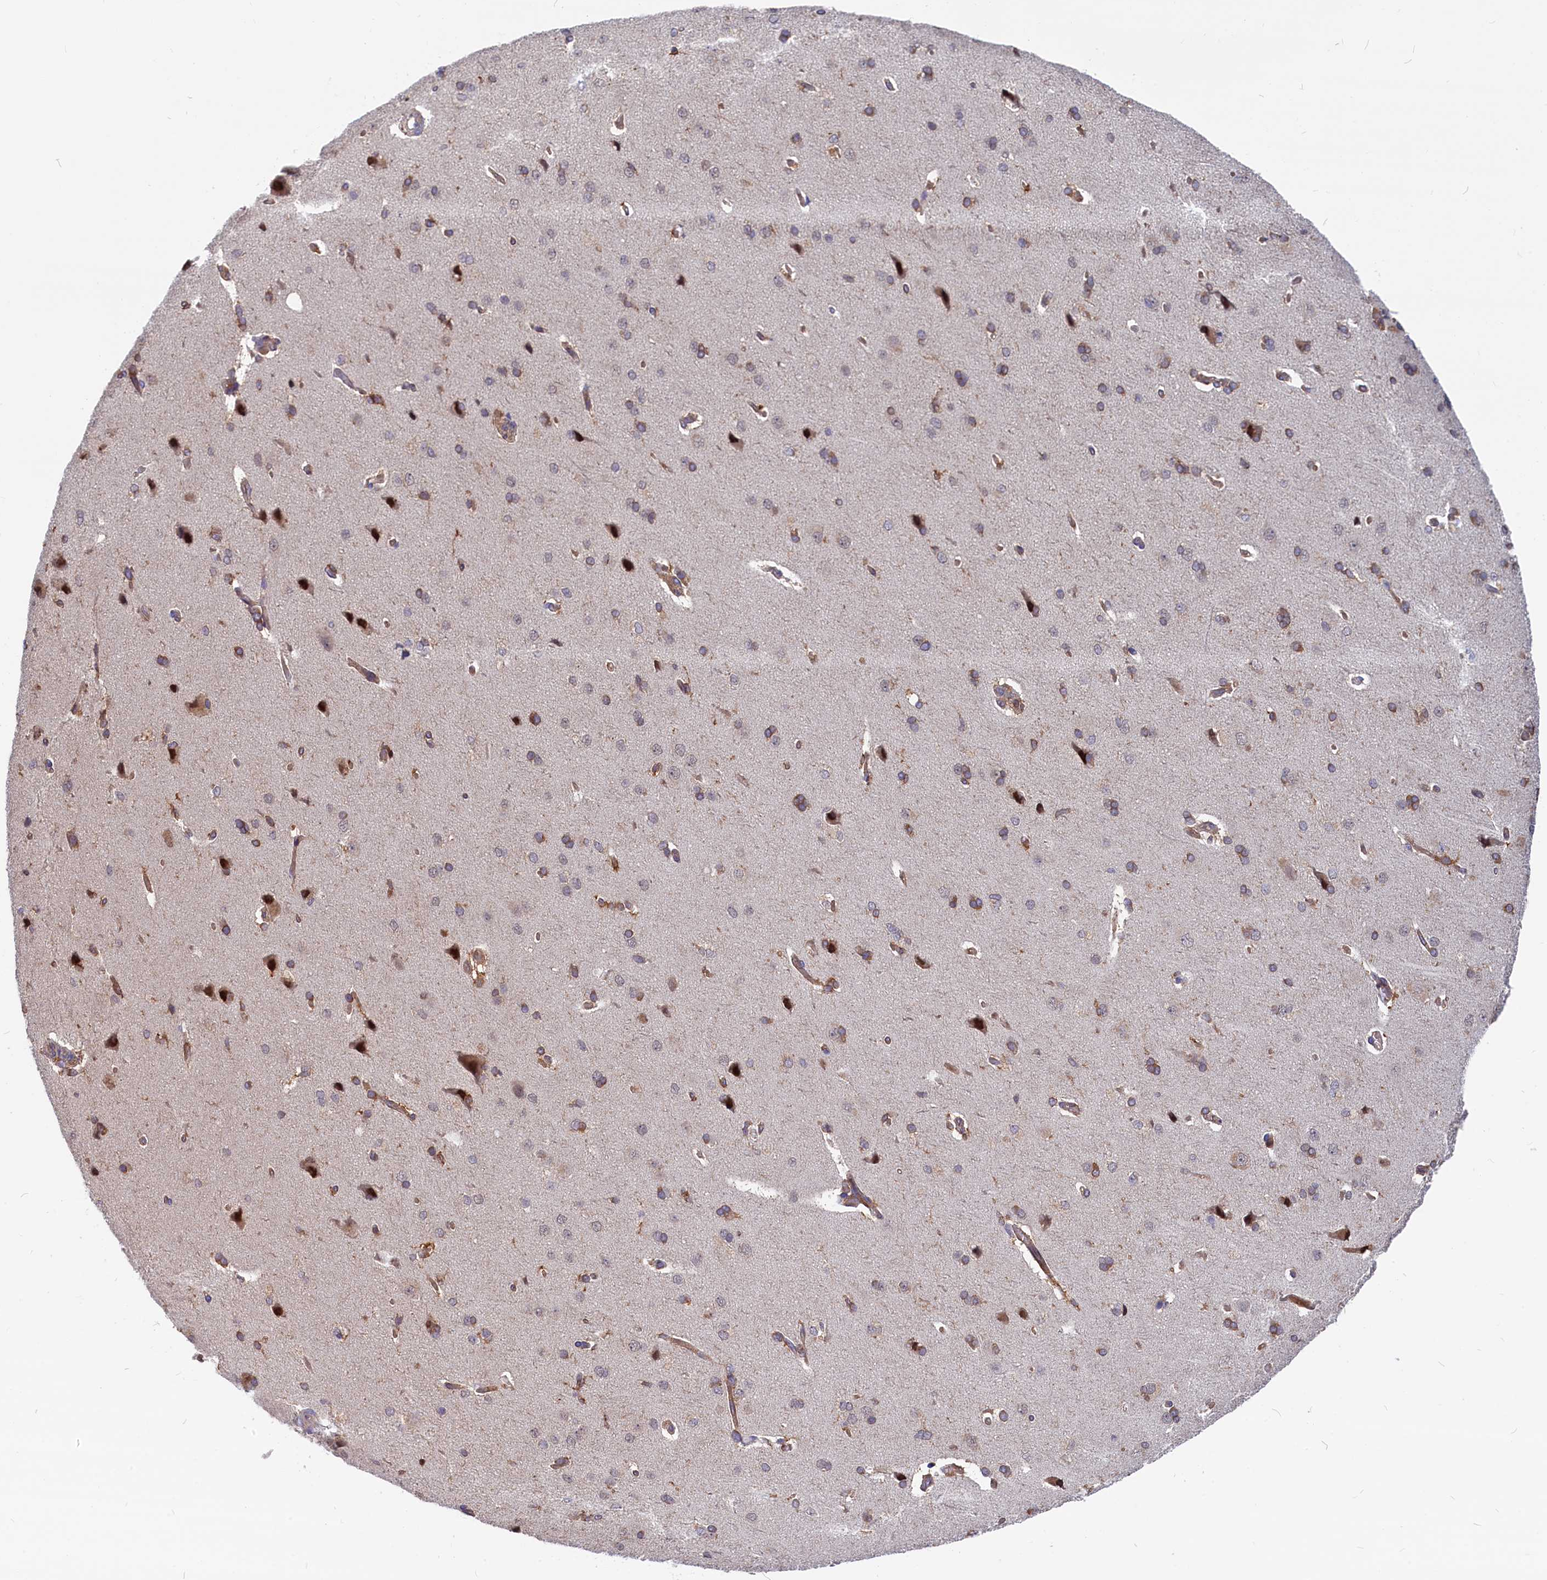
{"staining": {"intensity": "moderate", "quantity": ">75%", "location": "cytoplasmic/membranous"}, "tissue": "cerebral cortex", "cell_type": "Endothelial cells", "image_type": "normal", "snomed": [{"axis": "morphology", "description": "Normal tissue, NOS"}, {"axis": "topography", "description": "Cerebral cortex"}], "caption": "Immunohistochemistry of unremarkable cerebral cortex demonstrates medium levels of moderate cytoplasmic/membranous staining in approximately >75% of endothelial cells.", "gene": "MYO9B", "patient": {"sex": "male", "age": 62}}